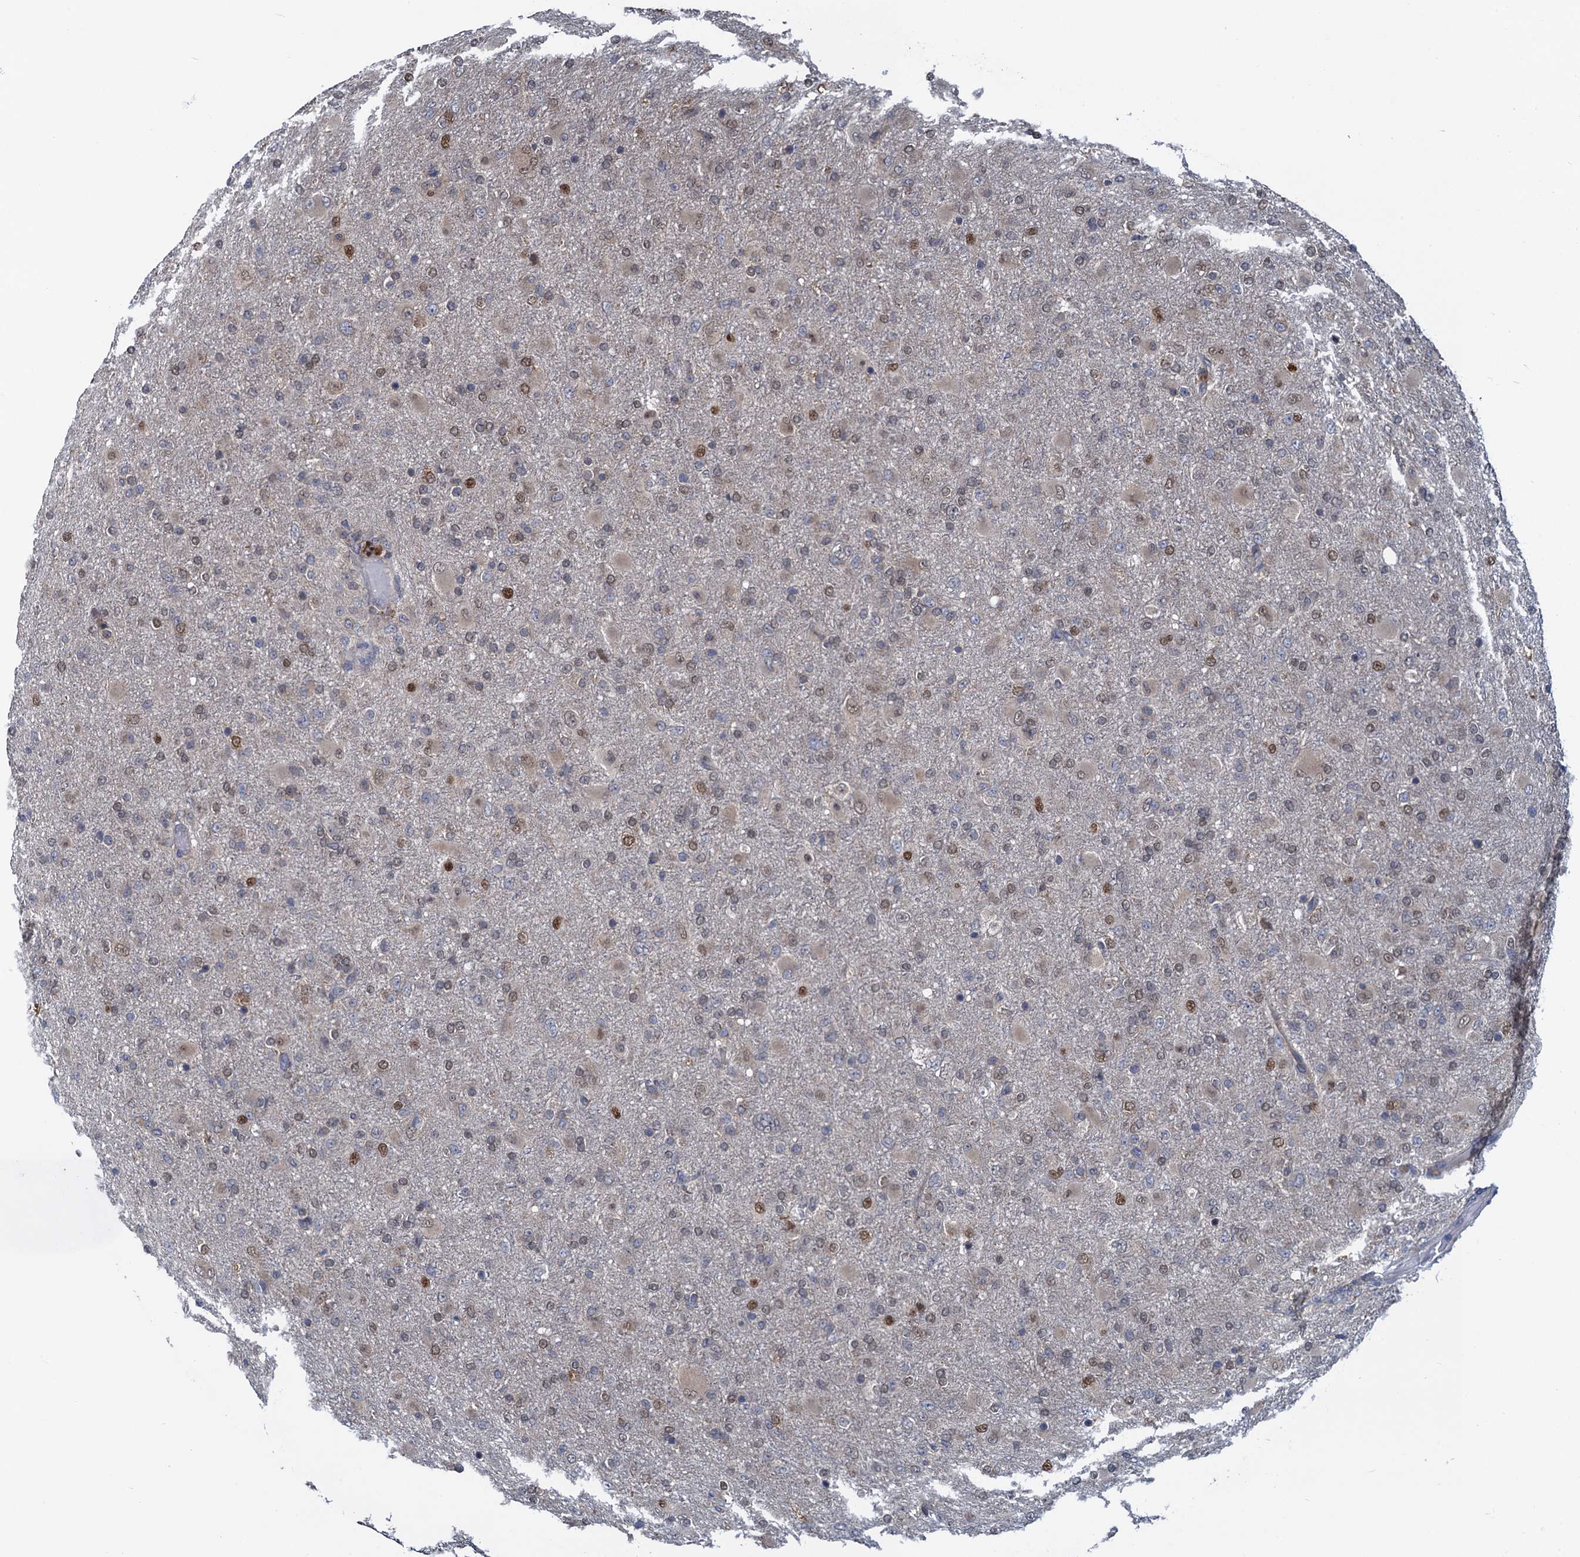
{"staining": {"intensity": "moderate", "quantity": "<25%", "location": "nuclear"}, "tissue": "glioma", "cell_type": "Tumor cells", "image_type": "cancer", "snomed": [{"axis": "morphology", "description": "Glioma, malignant, Low grade"}, {"axis": "topography", "description": "Brain"}], "caption": "DAB (3,3'-diaminobenzidine) immunohistochemical staining of human glioma shows moderate nuclear protein positivity in about <25% of tumor cells. (brown staining indicates protein expression, while blue staining denotes nuclei).", "gene": "RNF125", "patient": {"sex": "male", "age": 65}}